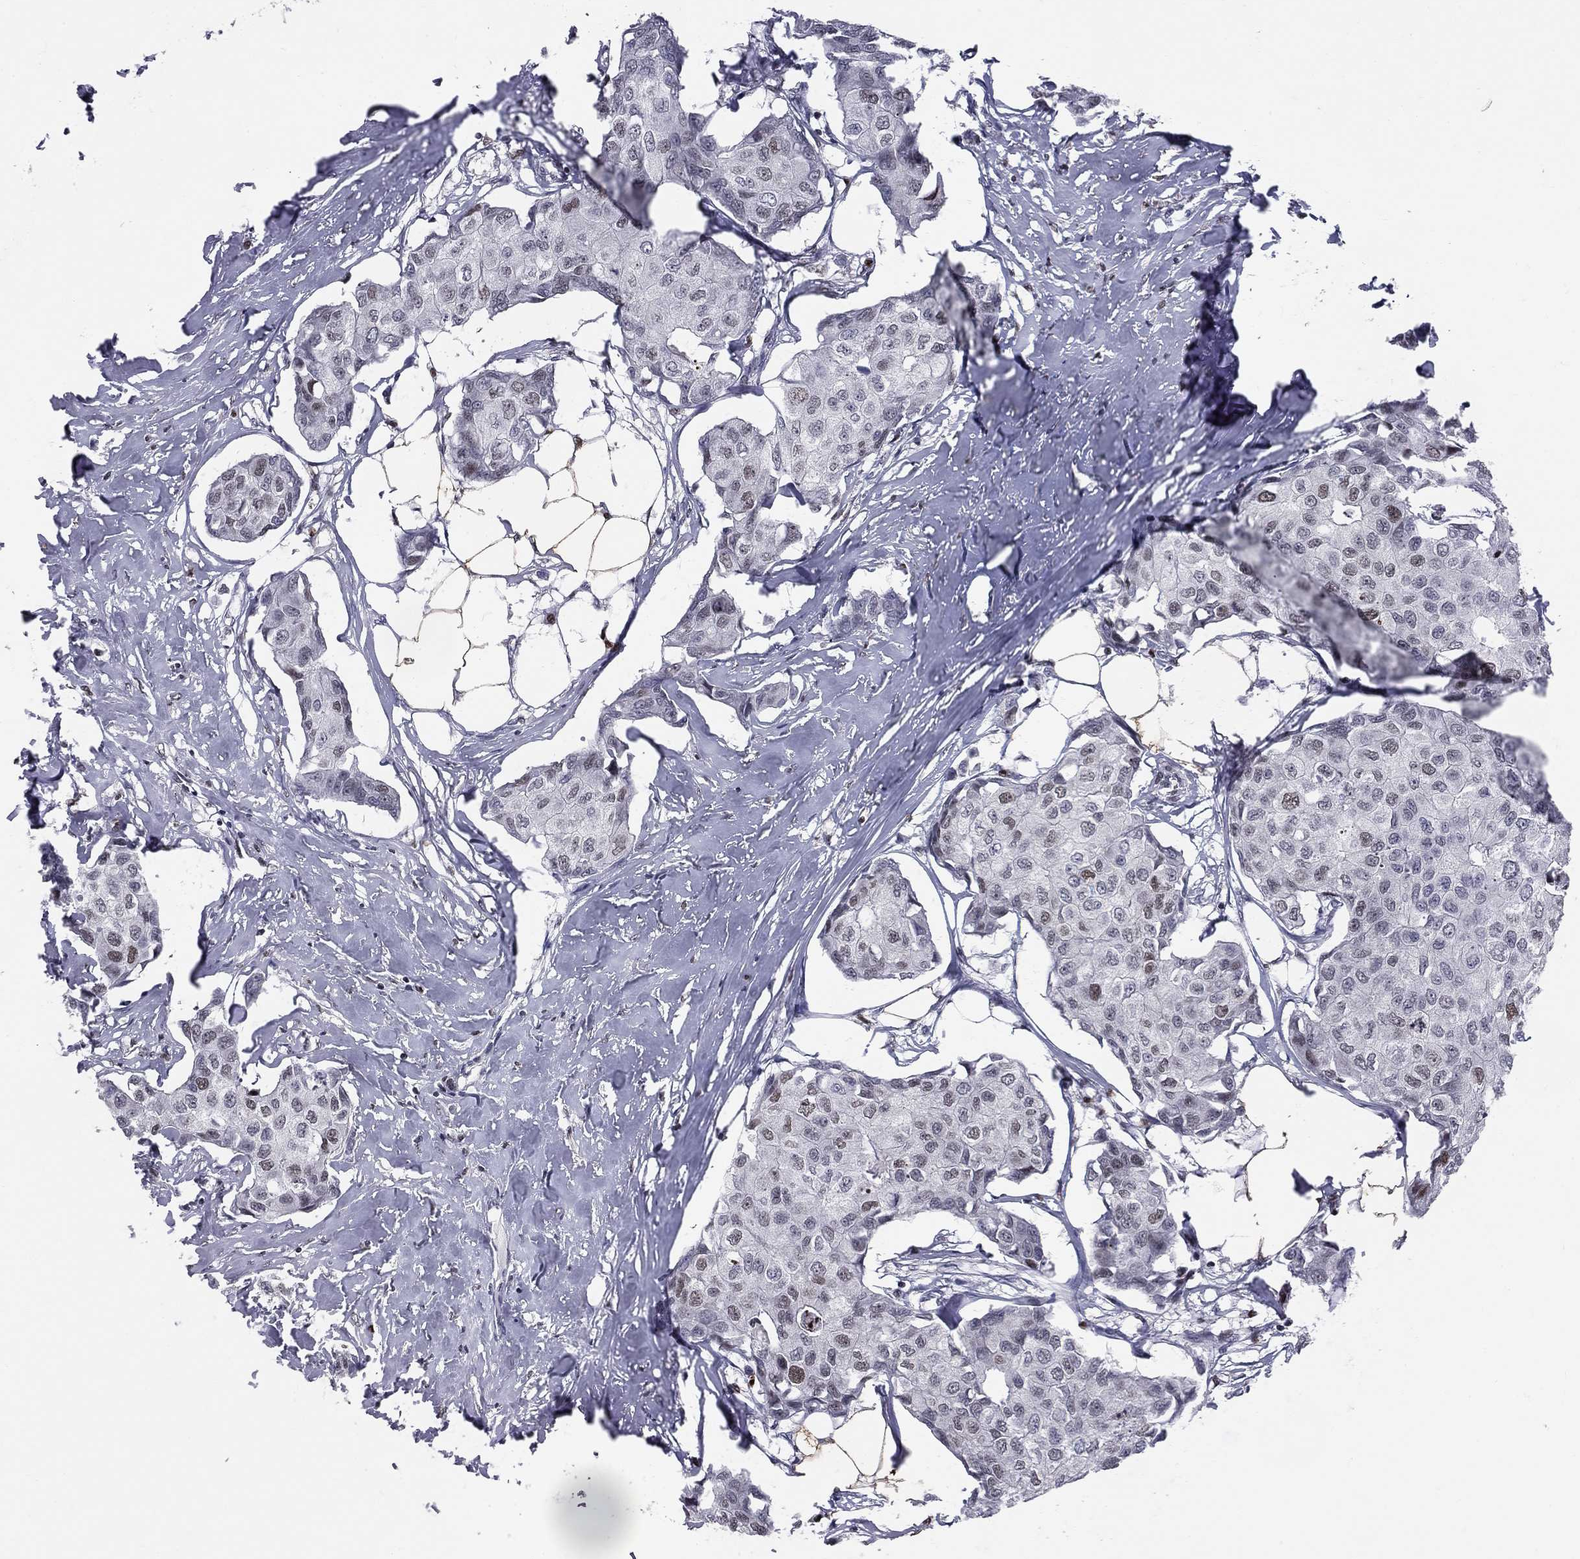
{"staining": {"intensity": "moderate", "quantity": "25%-75%", "location": "nuclear"}, "tissue": "breast cancer", "cell_type": "Tumor cells", "image_type": "cancer", "snomed": [{"axis": "morphology", "description": "Duct carcinoma"}, {"axis": "topography", "description": "Breast"}], "caption": "Tumor cells reveal moderate nuclear positivity in approximately 25%-75% of cells in breast intraductal carcinoma. Immunohistochemistry (ihc) stains the protein in brown and the nuclei are stained blue.", "gene": "RNASEH2C", "patient": {"sex": "female", "age": 80}}